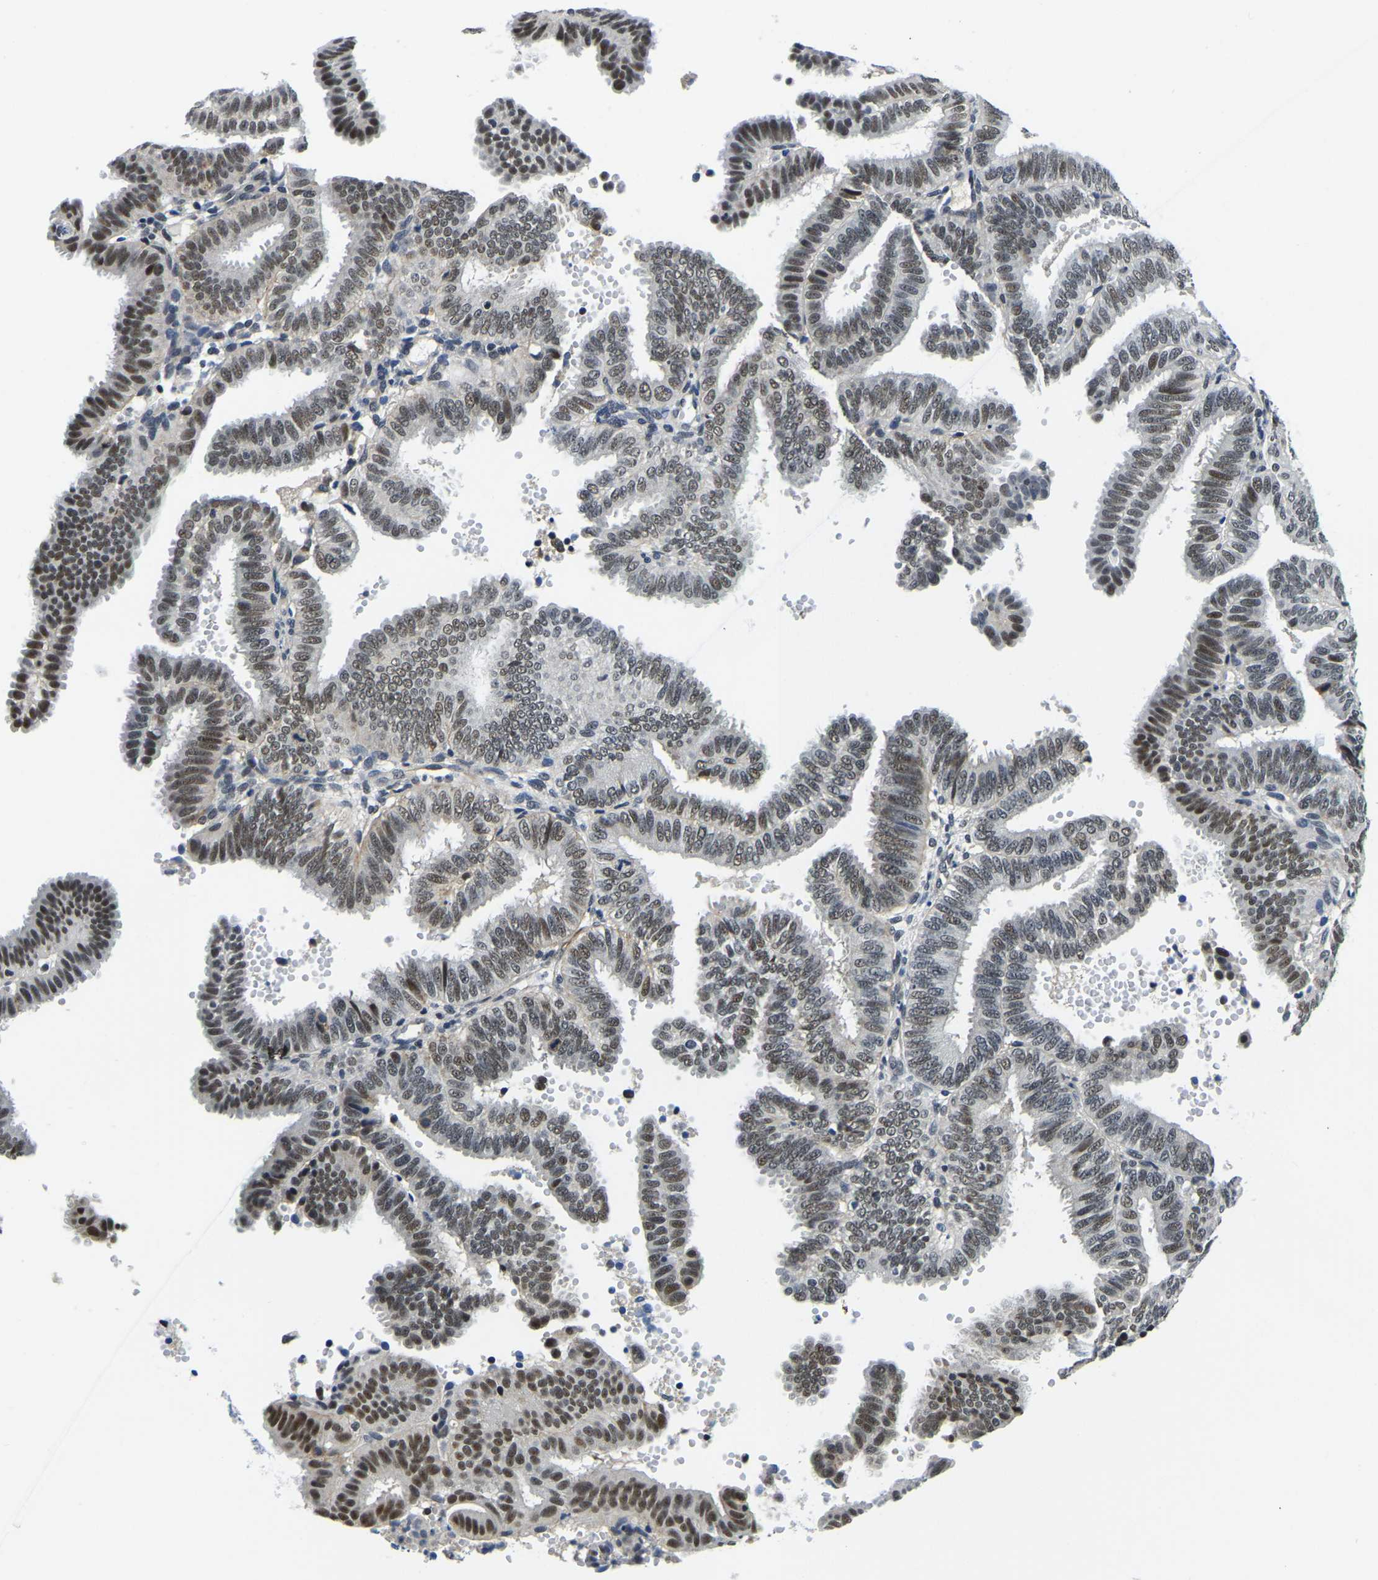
{"staining": {"intensity": "moderate", "quantity": "25%-75%", "location": "nuclear"}, "tissue": "endometrial cancer", "cell_type": "Tumor cells", "image_type": "cancer", "snomed": [{"axis": "morphology", "description": "Adenocarcinoma, NOS"}, {"axis": "topography", "description": "Endometrium"}], "caption": "Moderate nuclear positivity is appreciated in about 25%-75% of tumor cells in adenocarcinoma (endometrial).", "gene": "POLDIP3", "patient": {"sex": "female", "age": 58}}